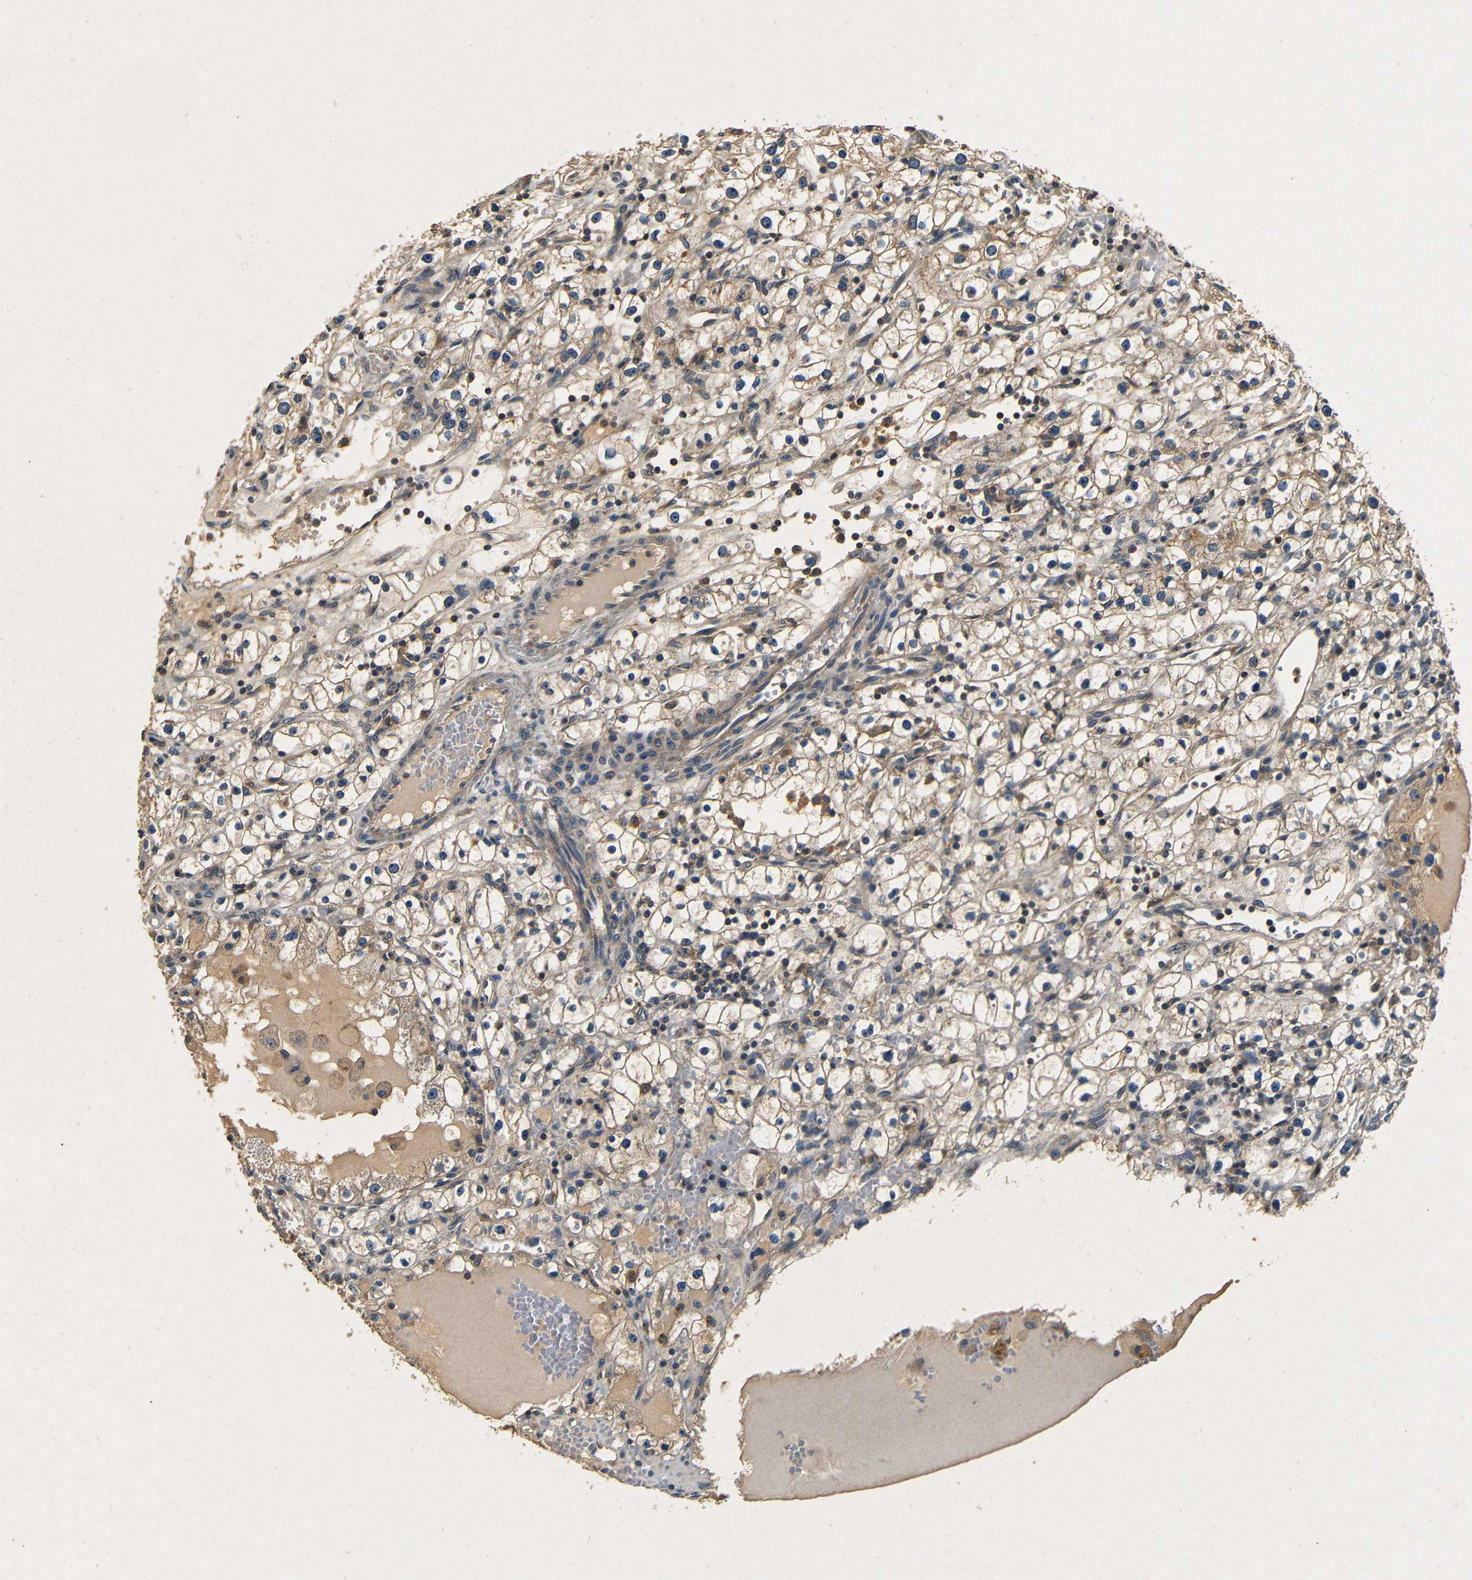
{"staining": {"intensity": "moderate", "quantity": "25%-75%", "location": "cytoplasmic/membranous"}, "tissue": "renal cancer", "cell_type": "Tumor cells", "image_type": "cancer", "snomed": [{"axis": "morphology", "description": "Adenocarcinoma, NOS"}, {"axis": "topography", "description": "Kidney"}], "caption": "The histopathology image reveals immunohistochemical staining of renal cancer. There is moderate cytoplasmic/membranous positivity is seen in approximately 25%-75% of tumor cells. The protein is stained brown, and the nuclei are stained in blue (DAB (3,3'-diaminobenzidine) IHC with brightfield microscopy, high magnification).", "gene": "MTX1", "patient": {"sex": "male", "age": 56}}